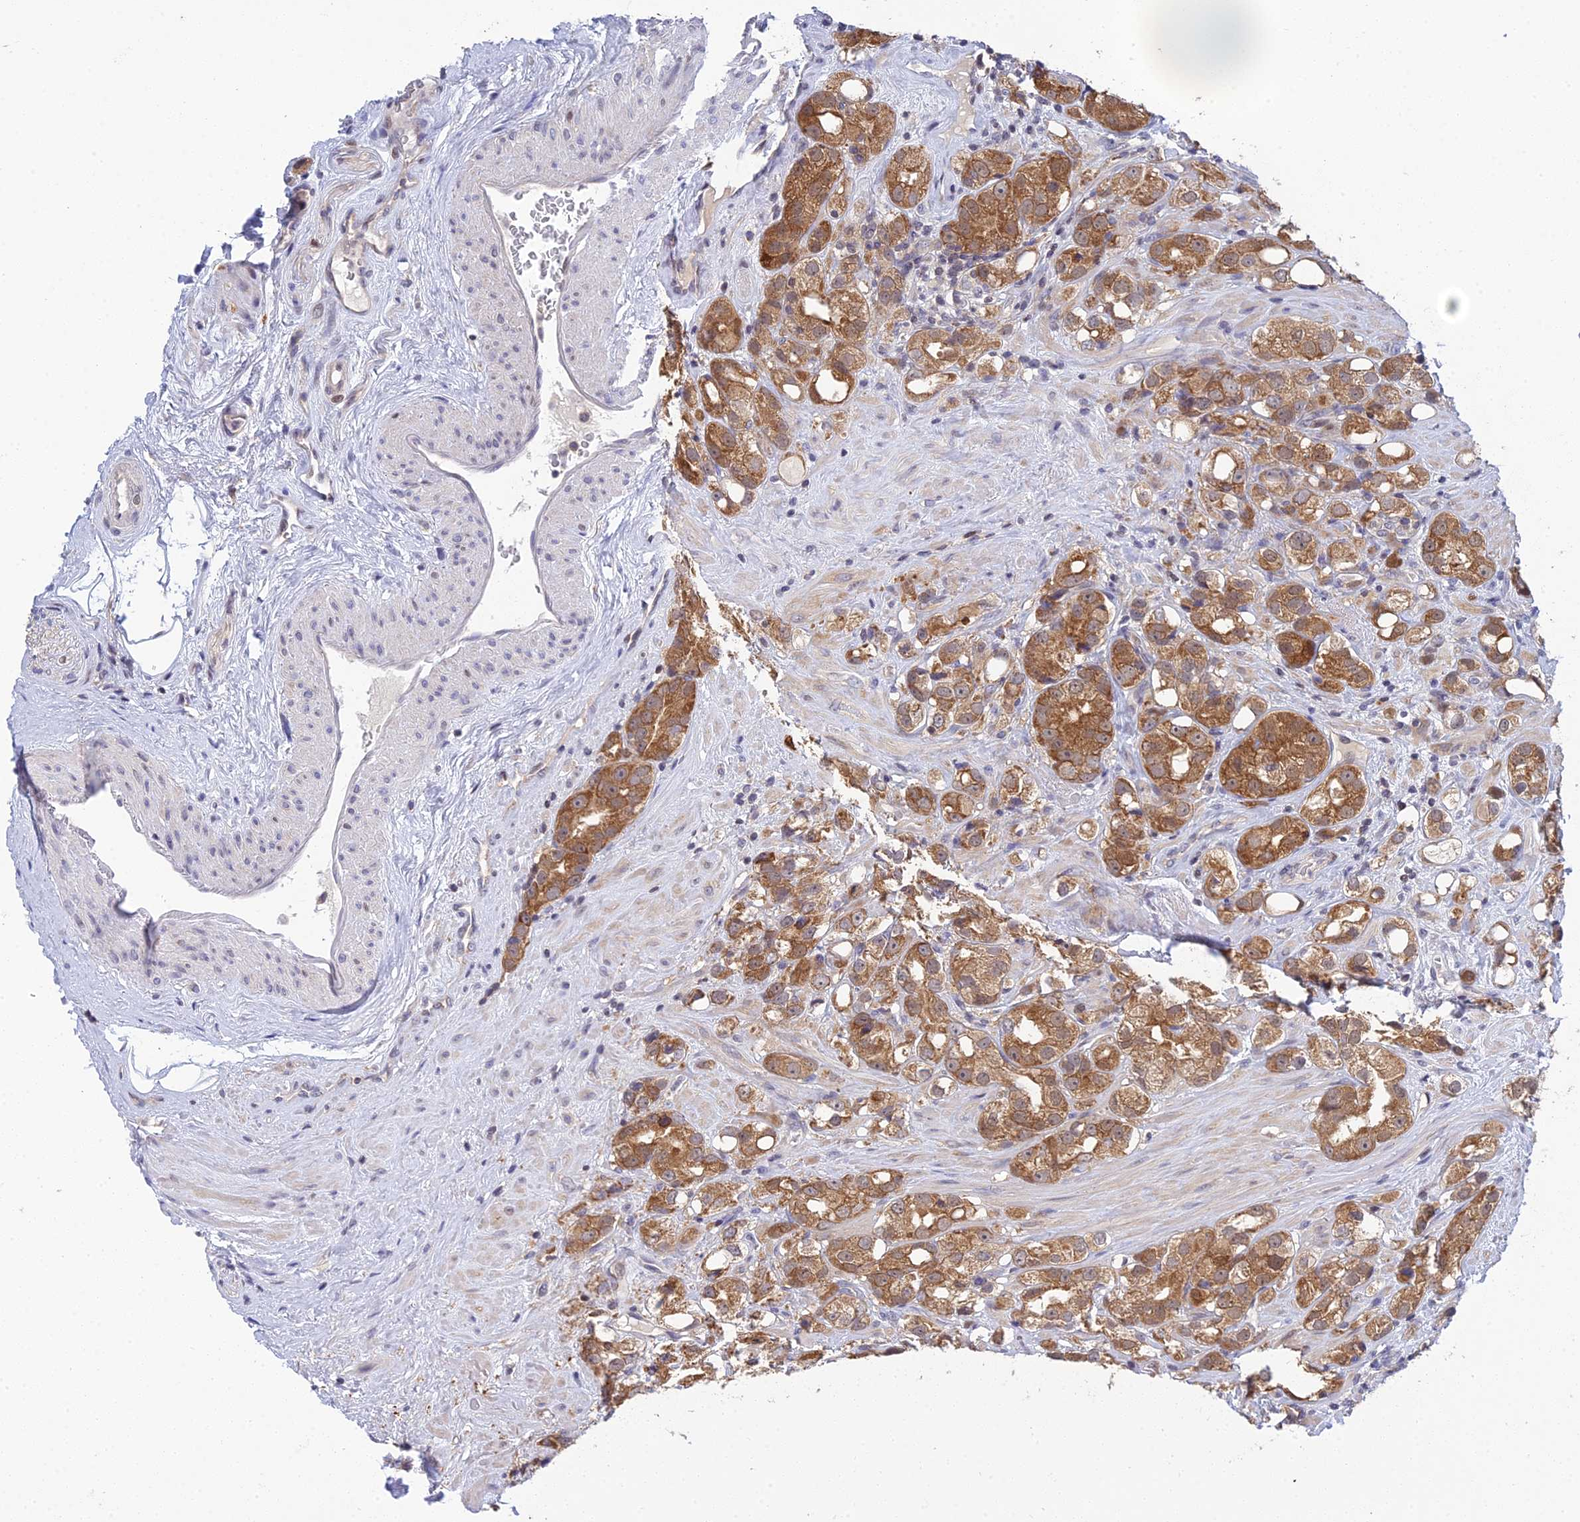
{"staining": {"intensity": "moderate", "quantity": ">75%", "location": "cytoplasmic/membranous"}, "tissue": "prostate cancer", "cell_type": "Tumor cells", "image_type": "cancer", "snomed": [{"axis": "morphology", "description": "Adenocarcinoma, NOS"}, {"axis": "topography", "description": "Prostate"}], "caption": "This micrograph exhibits immunohistochemistry staining of human prostate cancer, with medium moderate cytoplasmic/membranous expression in about >75% of tumor cells.", "gene": "ELOA2", "patient": {"sex": "male", "age": 79}}